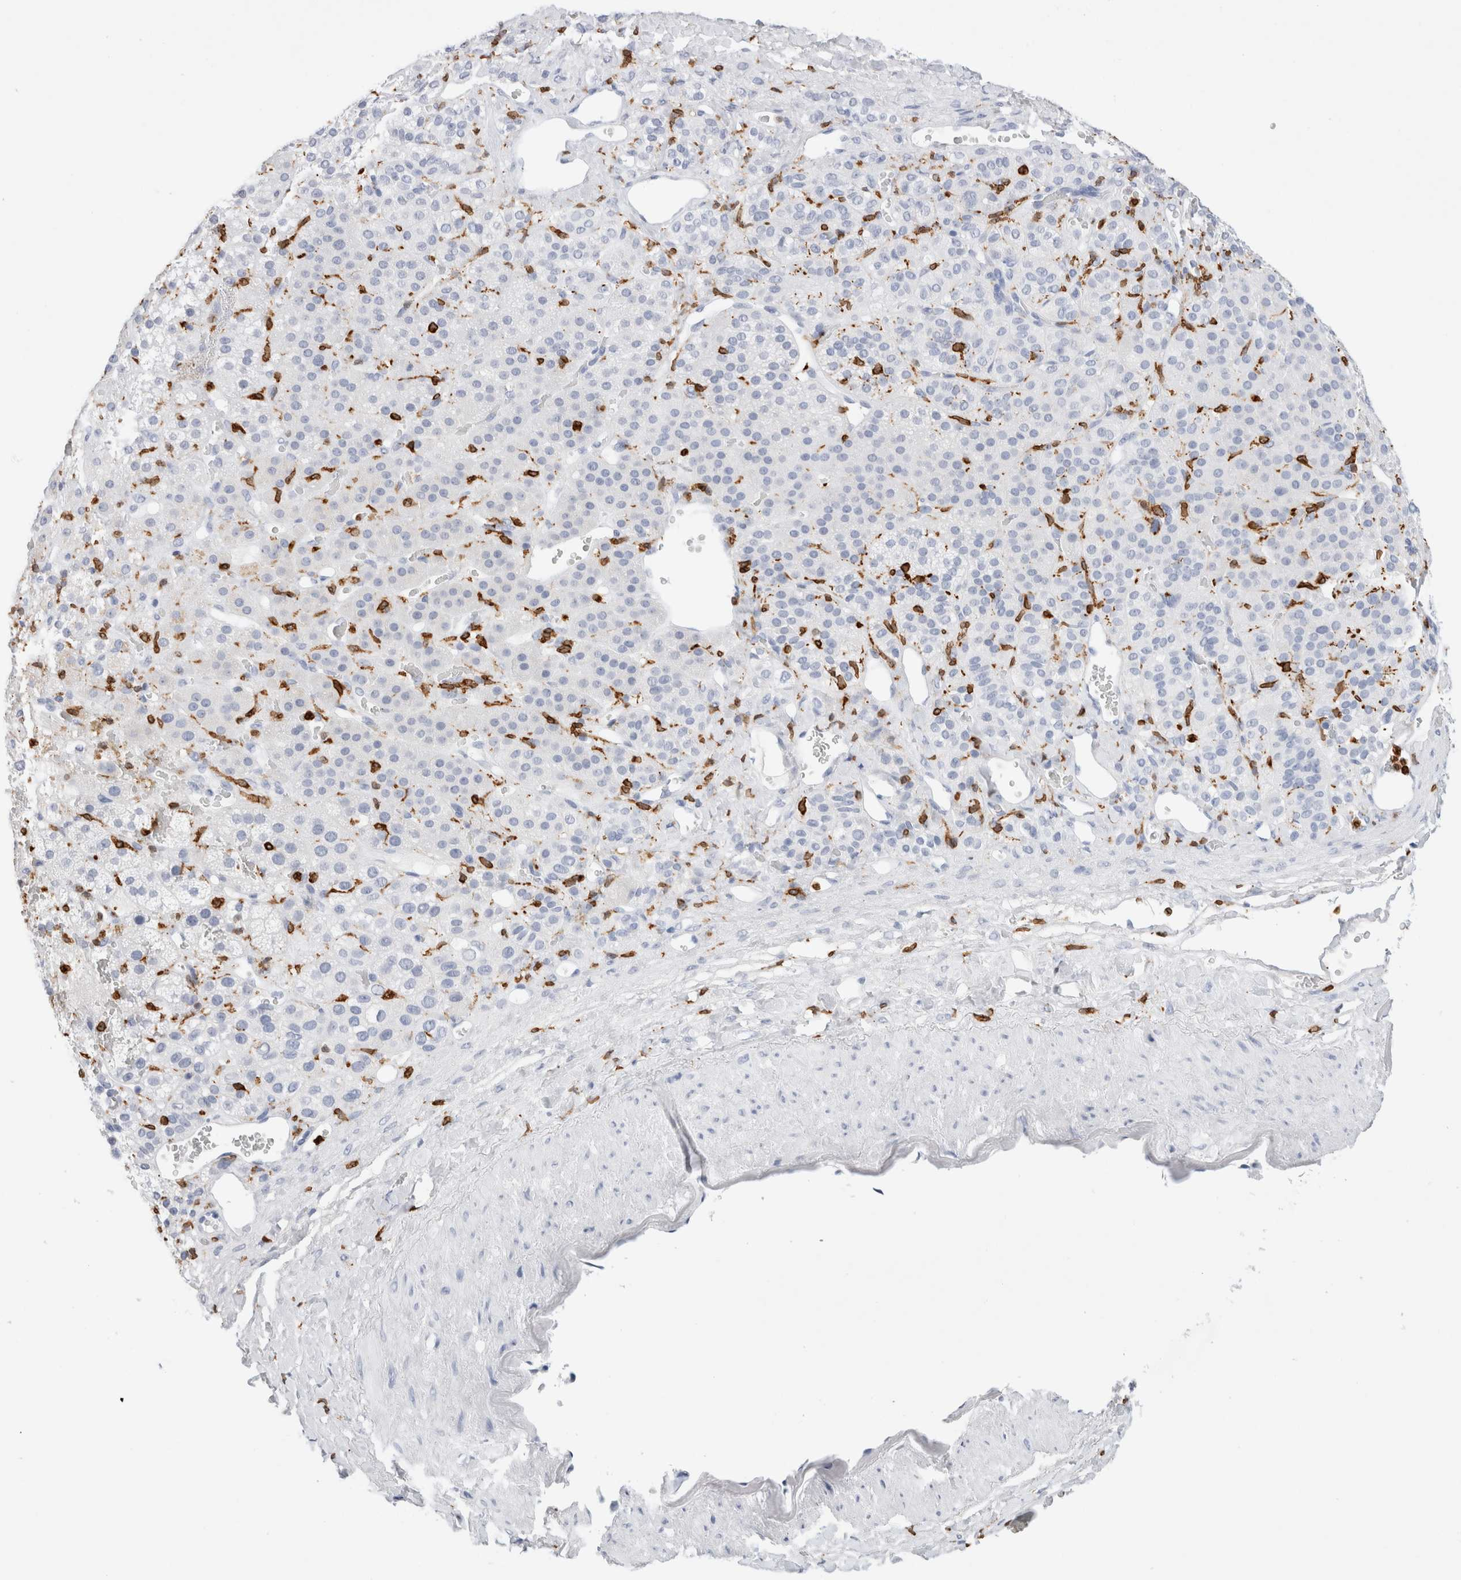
{"staining": {"intensity": "negative", "quantity": "none", "location": "none"}, "tissue": "adrenal gland", "cell_type": "Glandular cells", "image_type": "normal", "snomed": [{"axis": "morphology", "description": "Normal tissue, NOS"}, {"axis": "topography", "description": "Adrenal gland"}], "caption": "A high-resolution micrograph shows IHC staining of normal adrenal gland, which demonstrates no significant staining in glandular cells.", "gene": "ALOX5AP", "patient": {"sex": "male", "age": 57}}